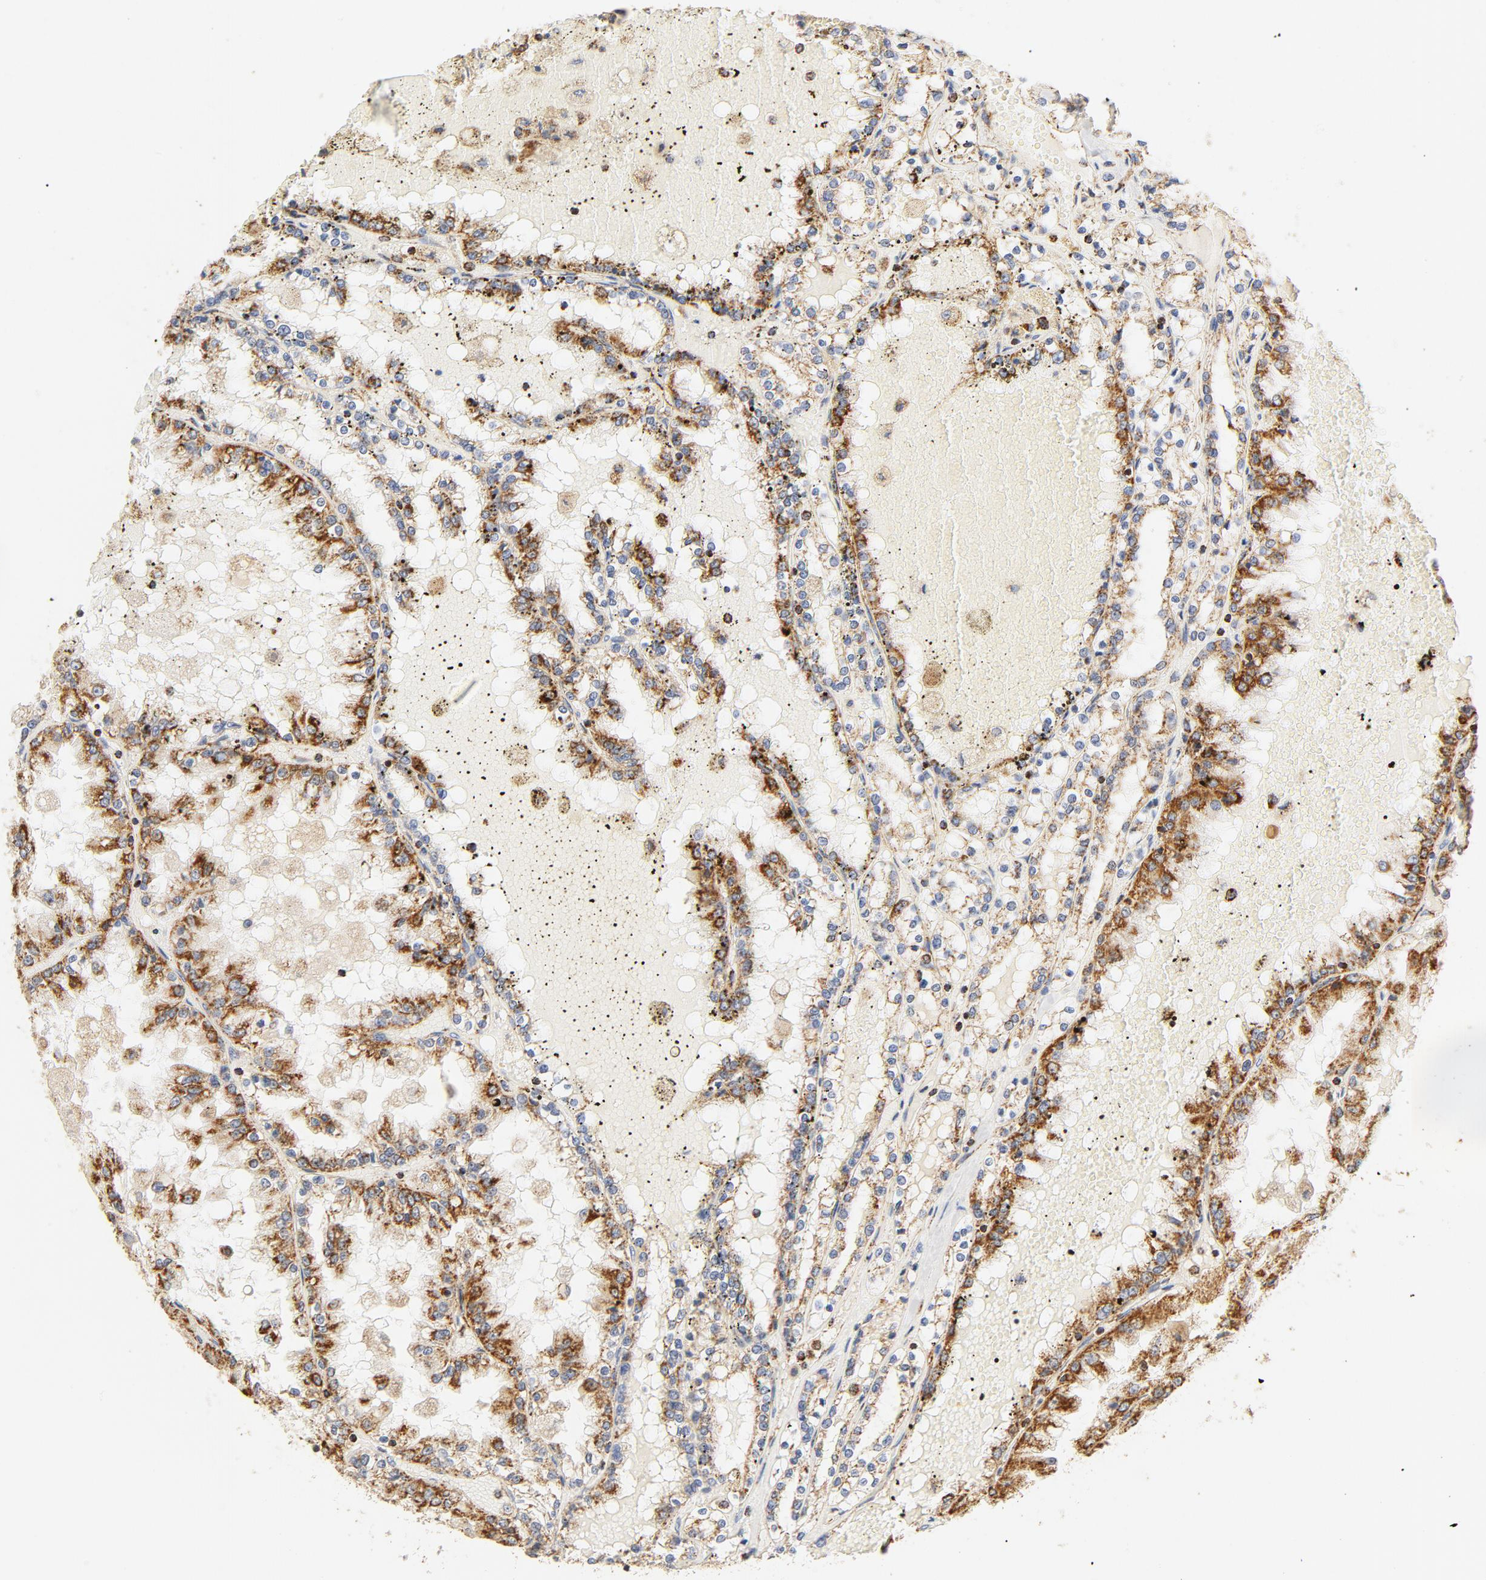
{"staining": {"intensity": "moderate", "quantity": ">75%", "location": "cytoplasmic/membranous"}, "tissue": "renal cancer", "cell_type": "Tumor cells", "image_type": "cancer", "snomed": [{"axis": "morphology", "description": "Adenocarcinoma, NOS"}, {"axis": "topography", "description": "Kidney"}], "caption": "The photomicrograph reveals staining of adenocarcinoma (renal), revealing moderate cytoplasmic/membranous protein expression (brown color) within tumor cells.", "gene": "COX4I1", "patient": {"sex": "female", "age": 56}}